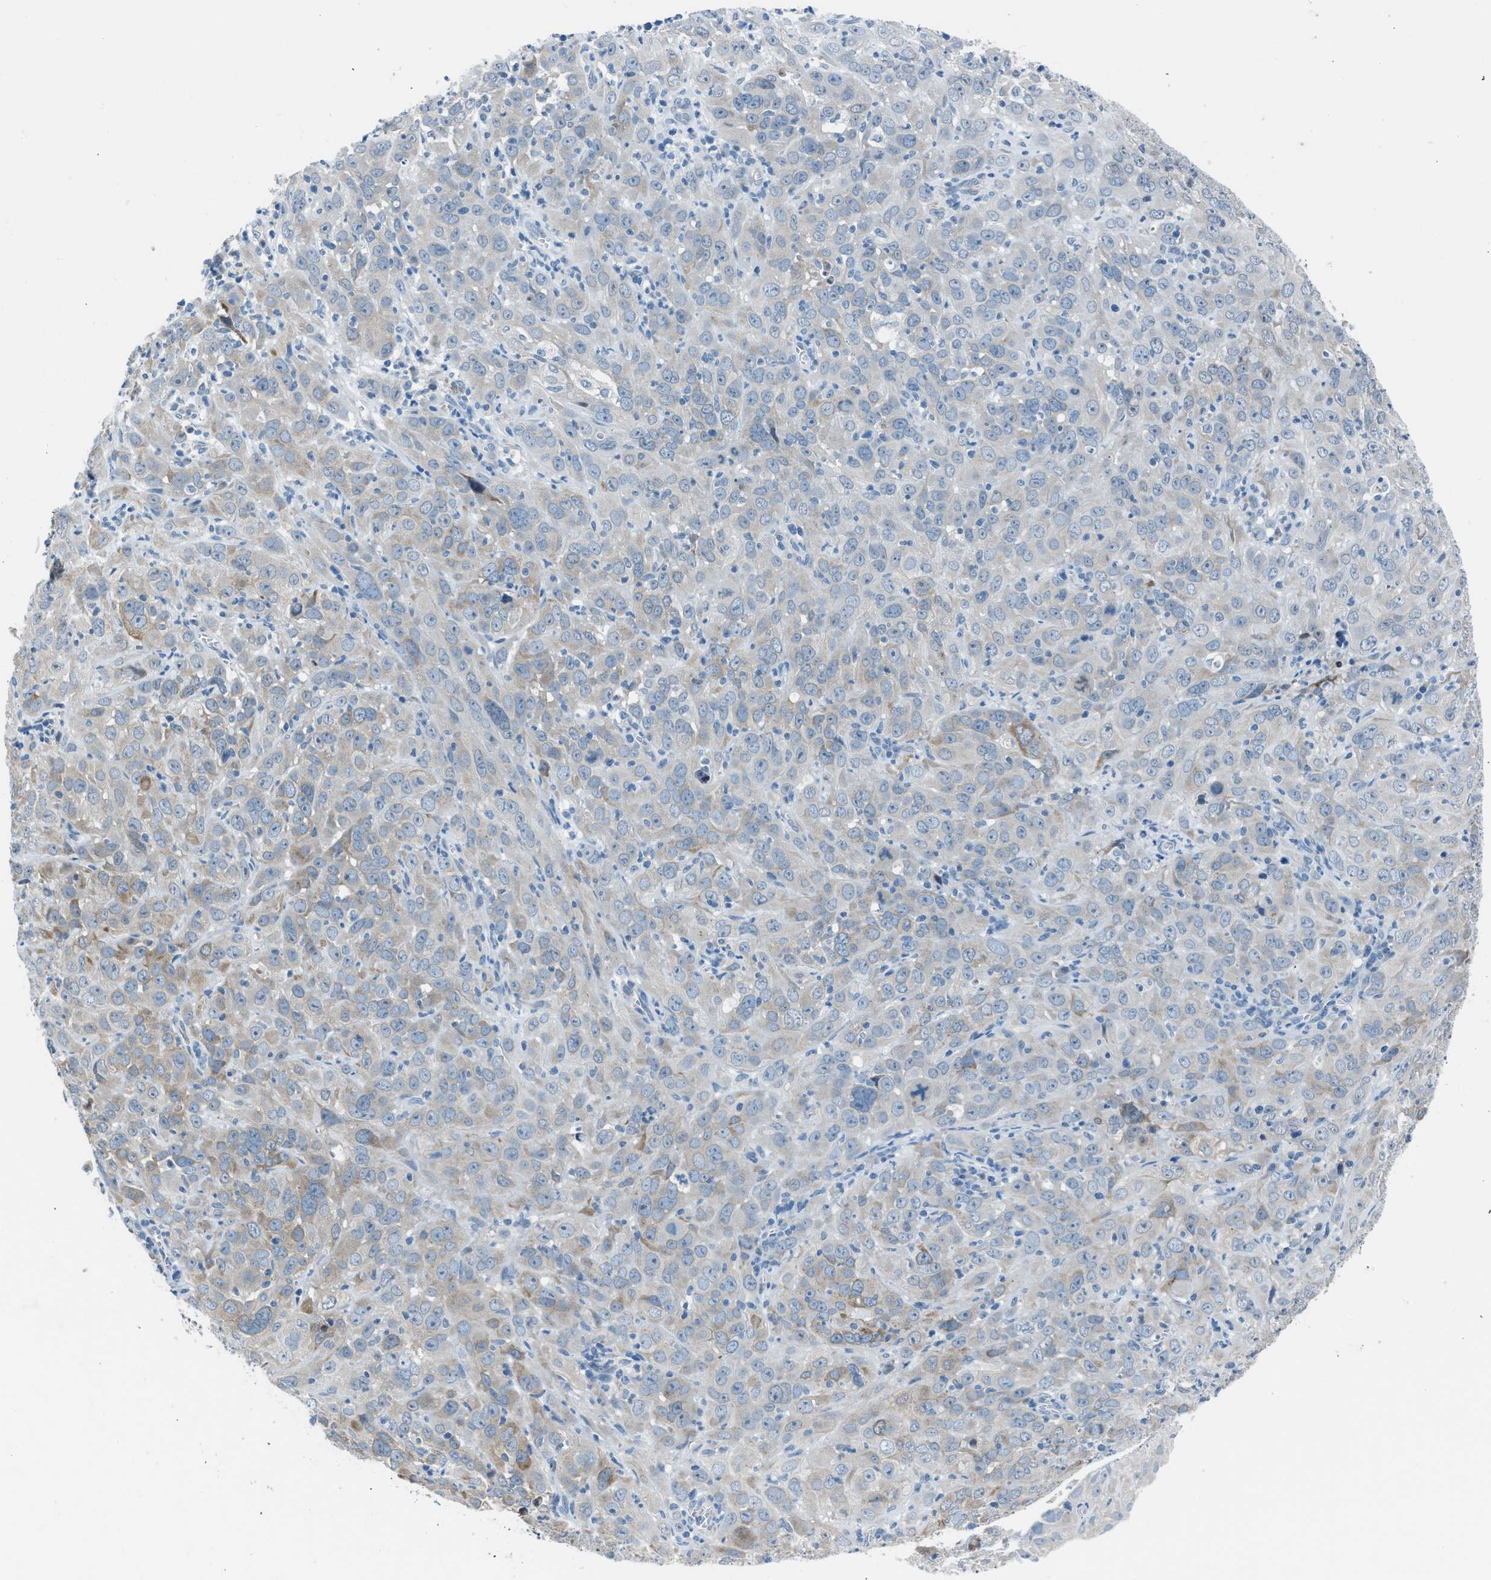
{"staining": {"intensity": "weak", "quantity": "<25%", "location": "cytoplasmic/membranous"}, "tissue": "cervical cancer", "cell_type": "Tumor cells", "image_type": "cancer", "snomed": [{"axis": "morphology", "description": "Squamous cell carcinoma, NOS"}, {"axis": "topography", "description": "Cervix"}], "caption": "Tumor cells show no significant protein expression in cervical squamous cell carcinoma.", "gene": "RNF41", "patient": {"sex": "female", "age": 32}}